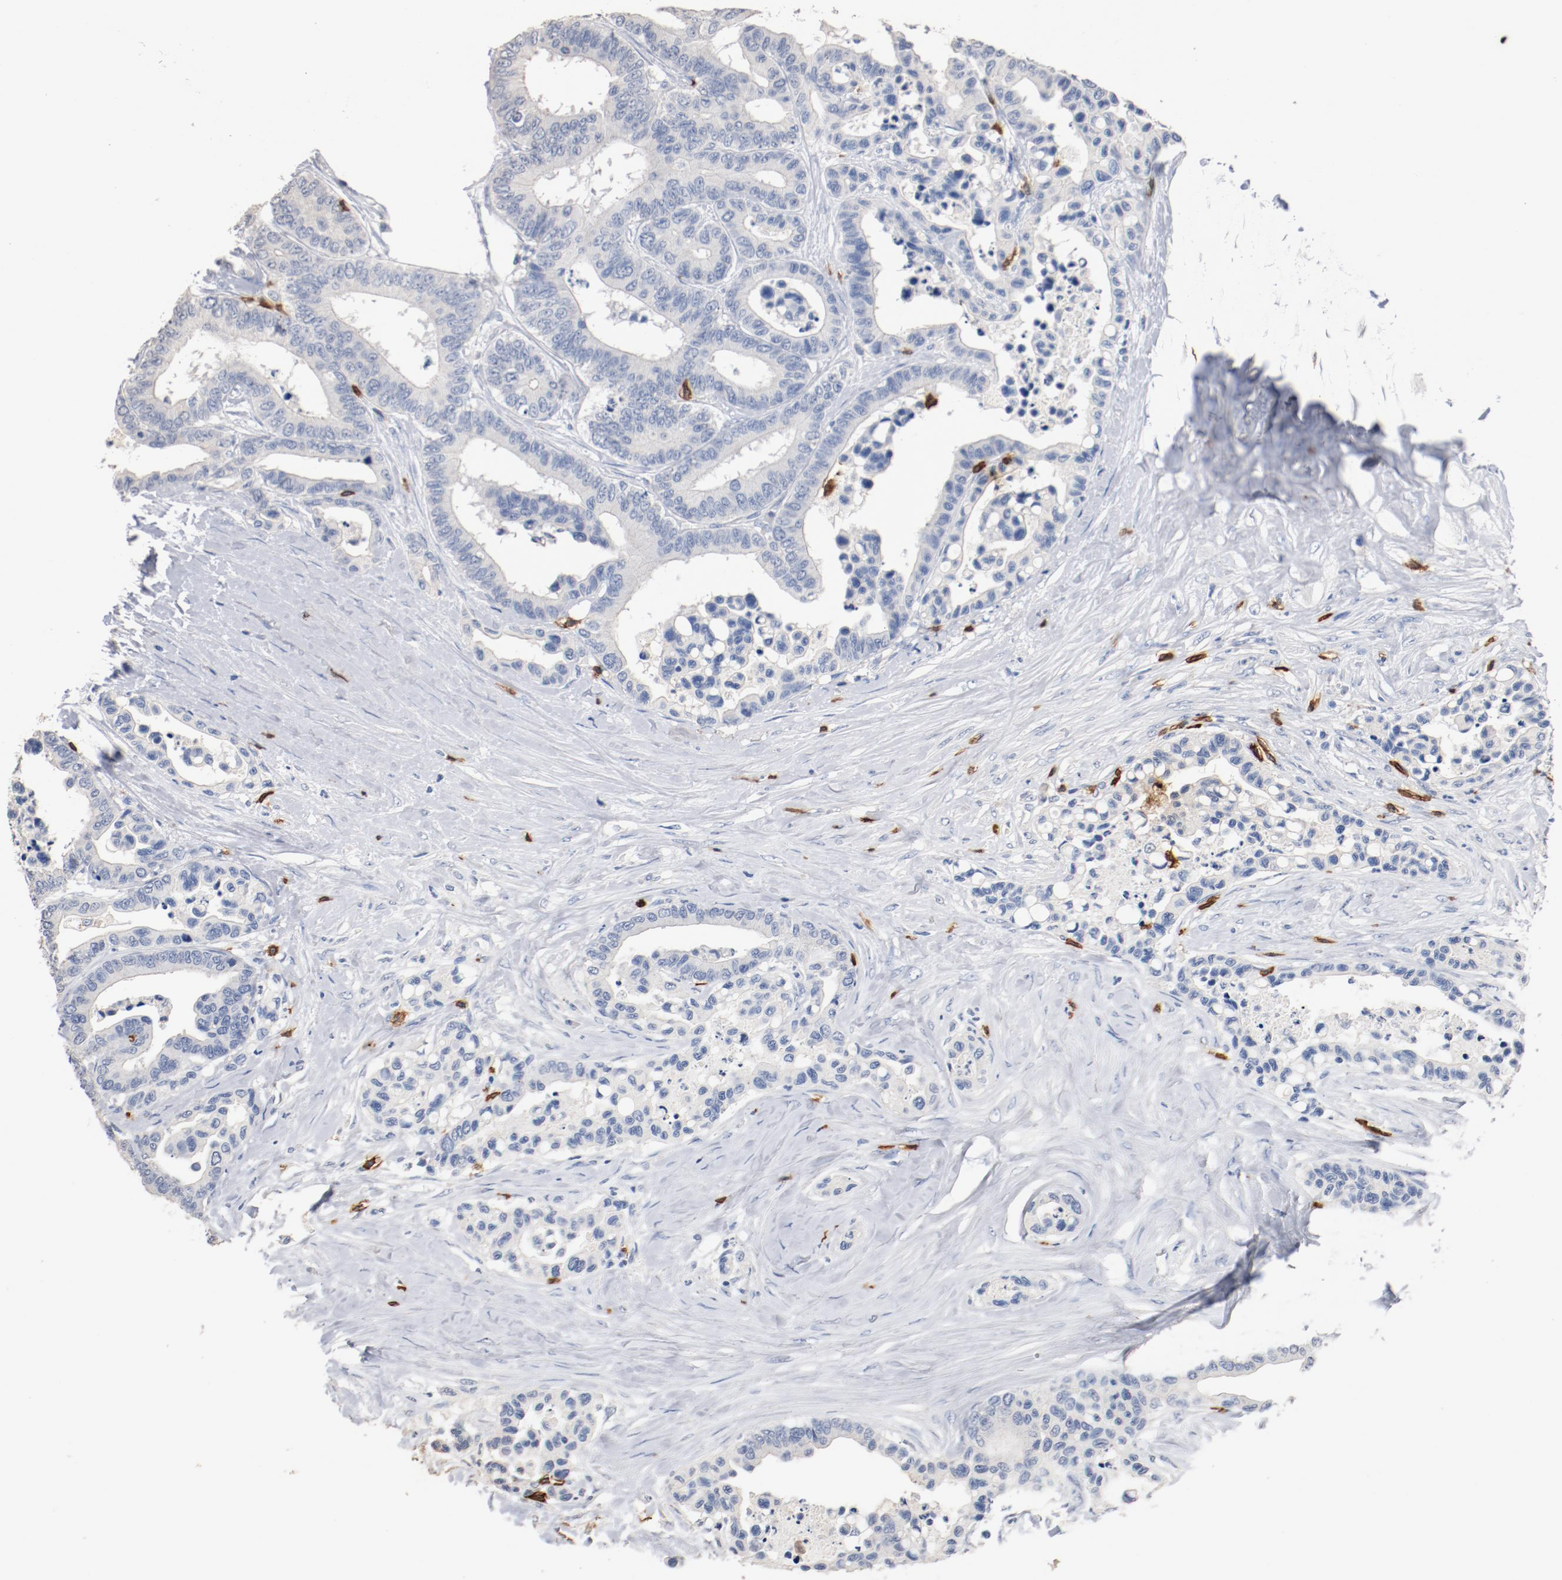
{"staining": {"intensity": "negative", "quantity": "none", "location": "none"}, "tissue": "colorectal cancer", "cell_type": "Tumor cells", "image_type": "cancer", "snomed": [{"axis": "morphology", "description": "Adenocarcinoma, NOS"}, {"axis": "topography", "description": "Colon"}], "caption": "An IHC micrograph of colorectal cancer (adenocarcinoma) is shown. There is no staining in tumor cells of colorectal cancer (adenocarcinoma).", "gene": "CD247", "patient": {"sex": "male", "age": 82}}